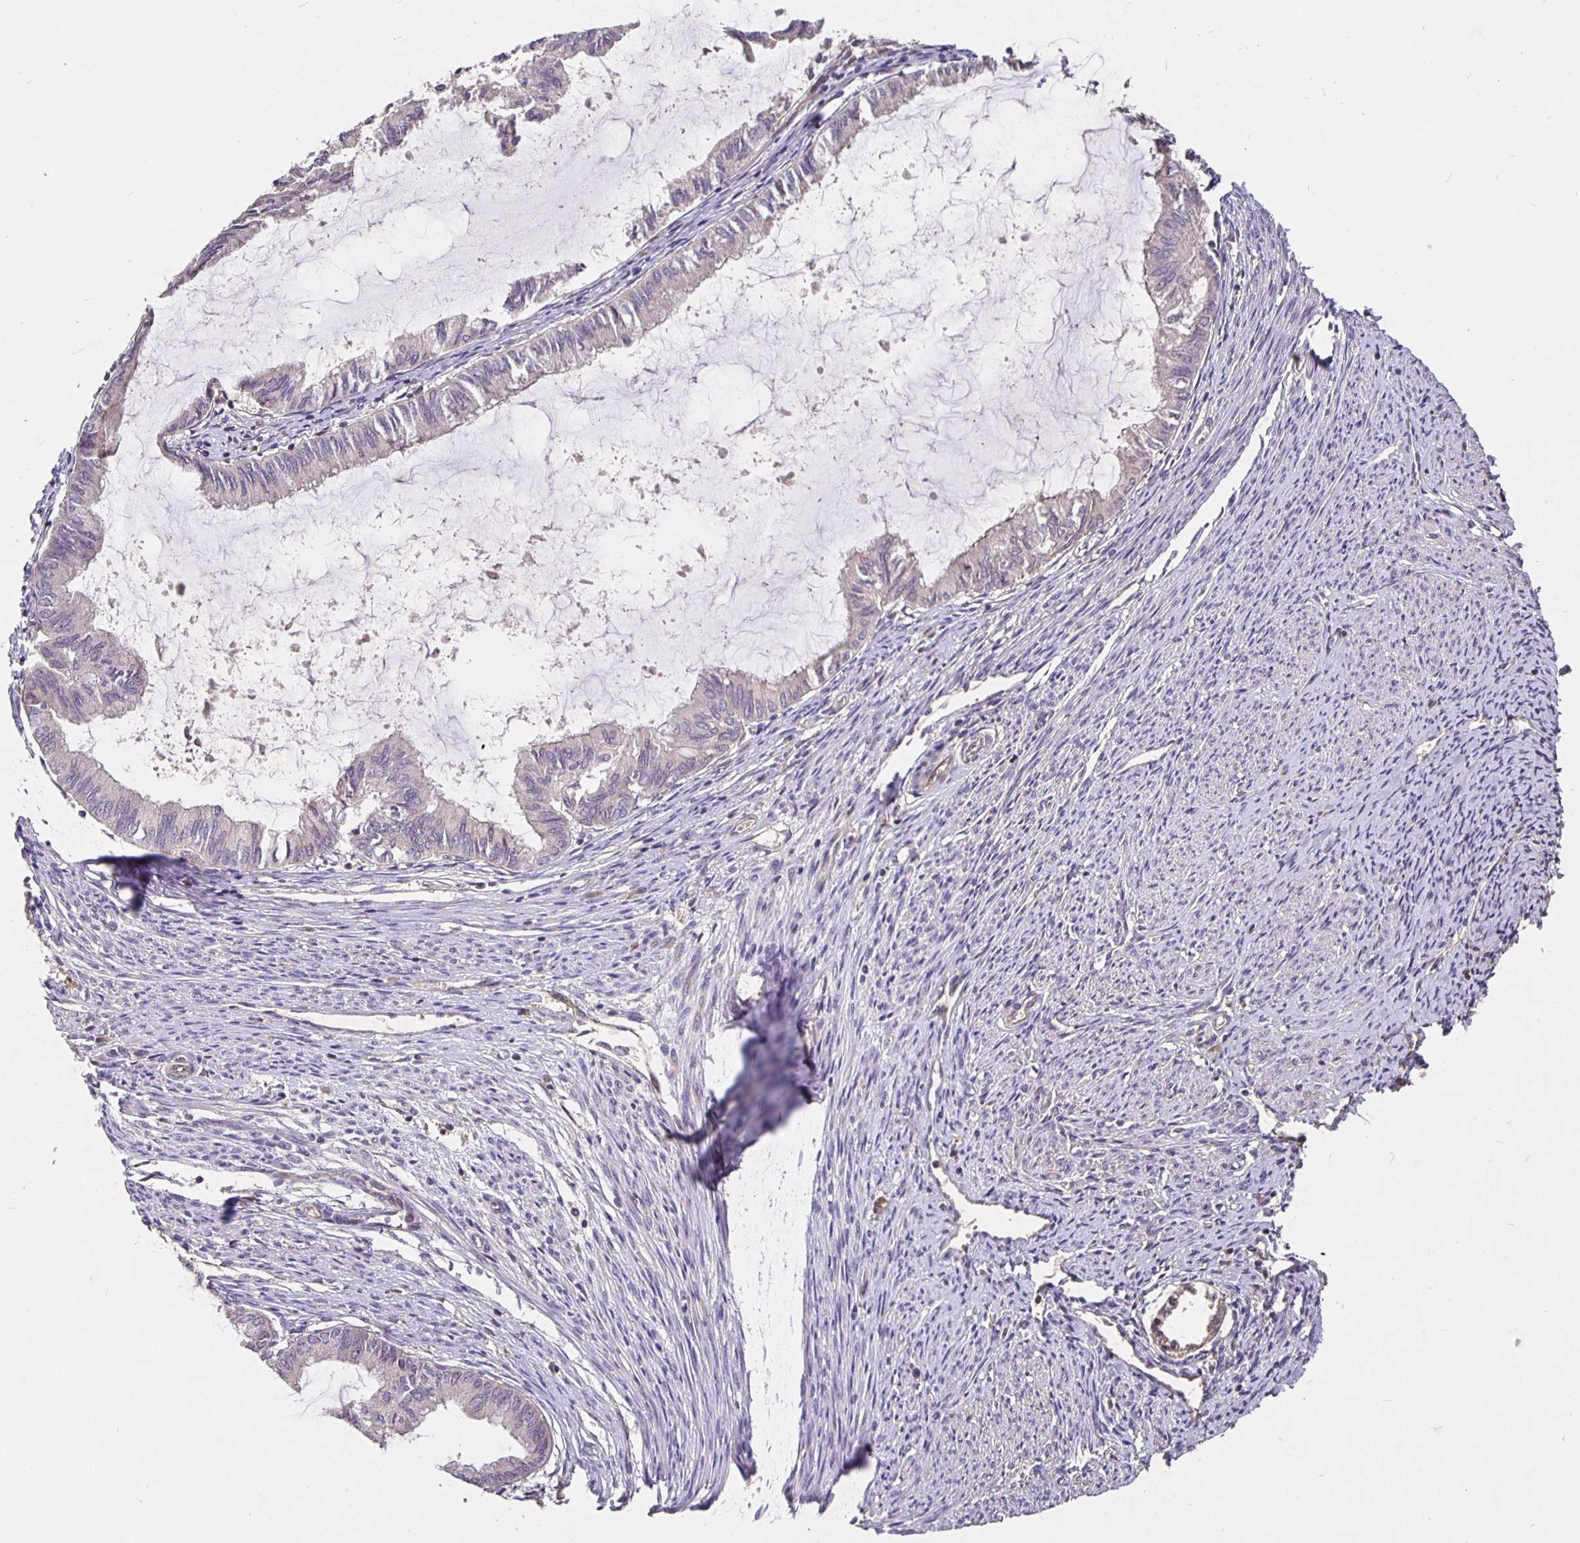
{"staining": {"intensity": "negative", "quantity": "none", "location": "none"}, "tissue": "endometrial cancer", "cell_type": "Tumor cells", "image_type": "cancer", "snomed": [{"axis": "morphology", "description": "Adenocarcinoma, NOS"}, {"axis": "topography", "description": "Endometrium"}], "caption": "A histopathology image of human endometrial cancer (adenocarcinoma) is negative for staining in tumor cells.", "gene": "NOG", "patient": {"sex": "female", "age": 86}}